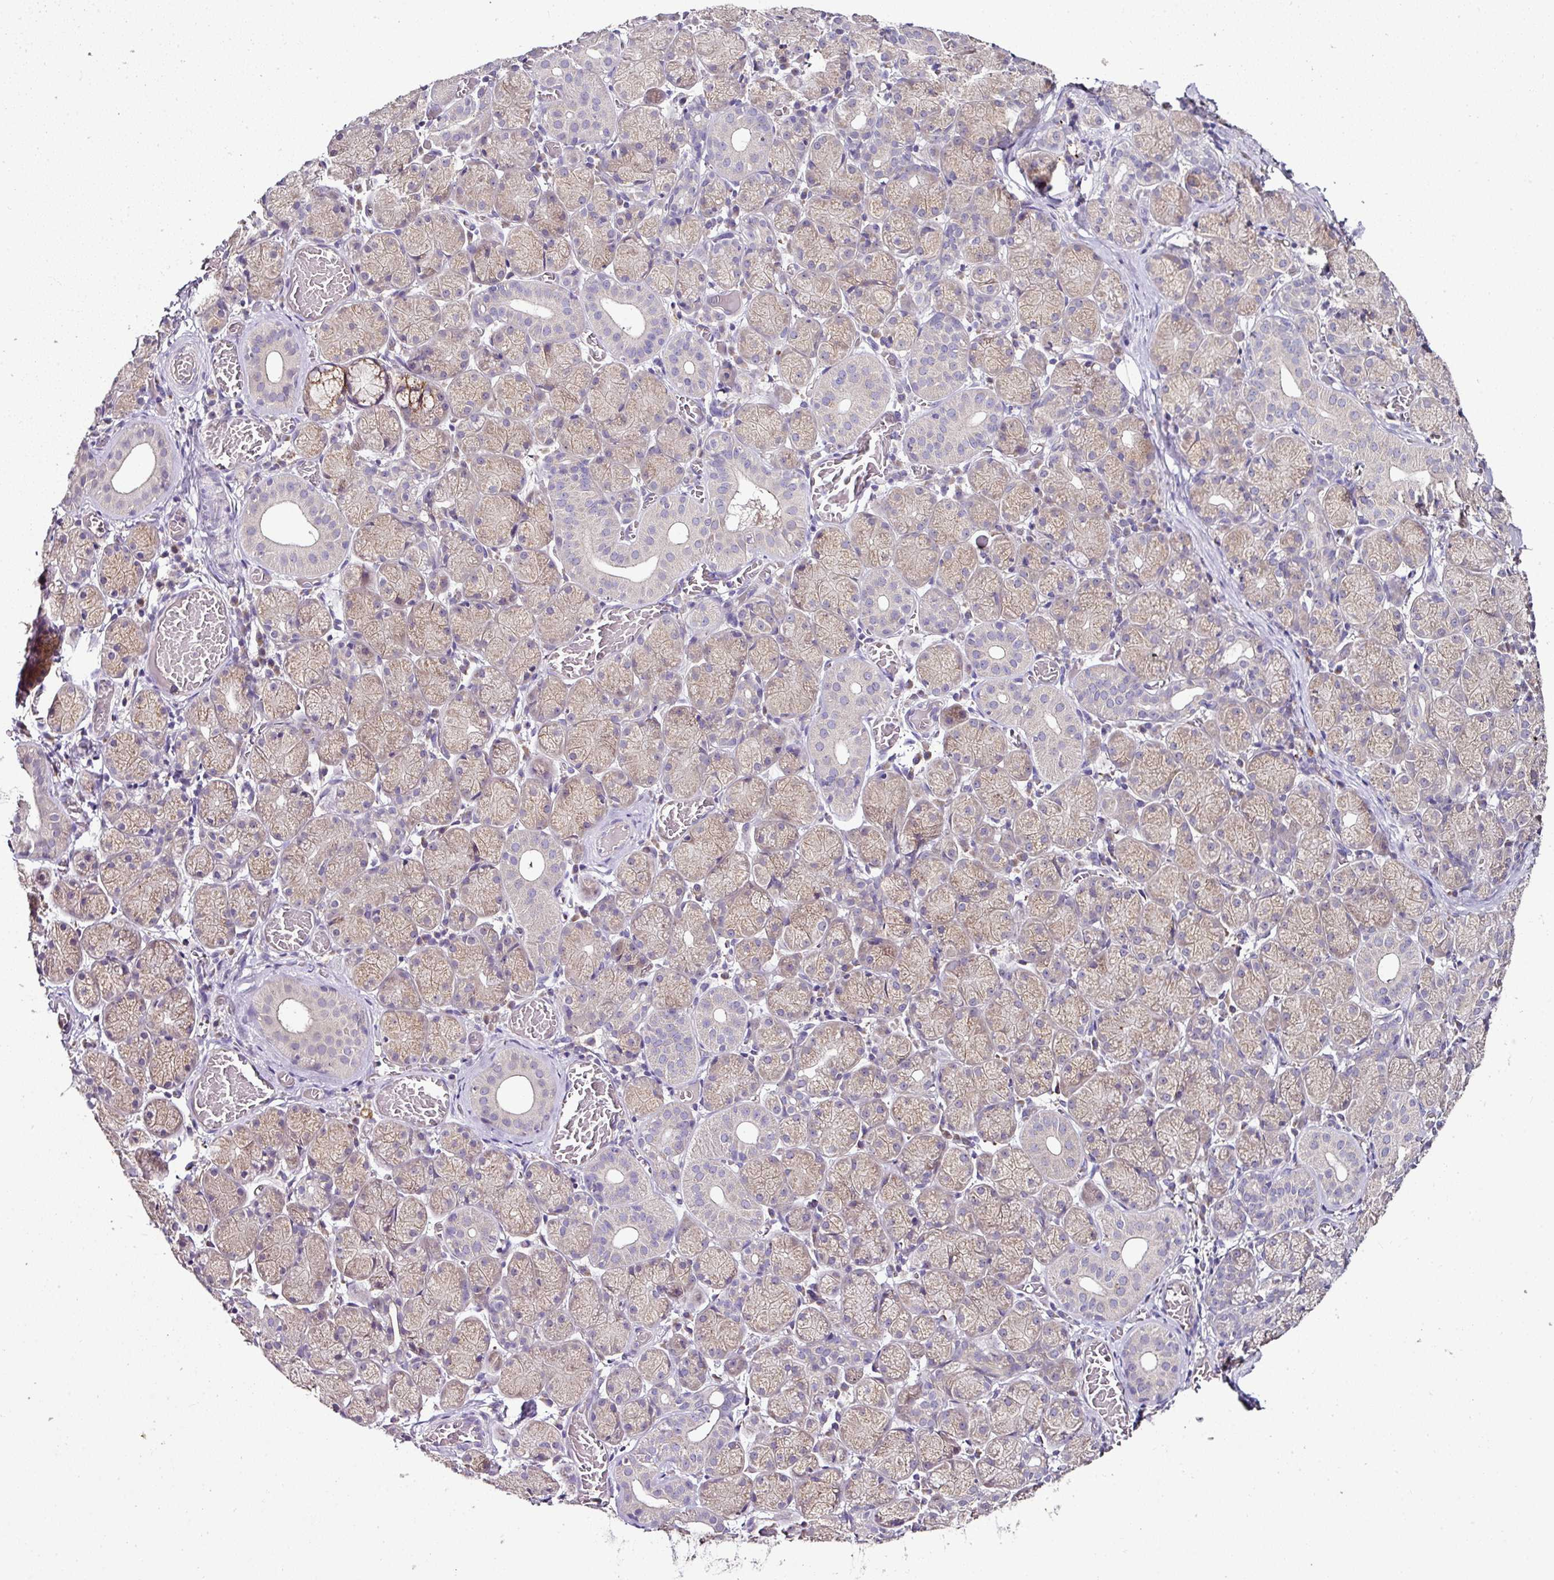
{"staining": {"intensity": "weak", "quantity": "25%-75%", "location": "cytoplasmic/membranous"}, "tissue": "salivary gland", "cell_type": "Glandular cells", "image_type": "normal", "snomed": [{"axis": "morphology", "description": "Normal tissue, NOS"}, {"axis": "topography", "description": "Salivary gland"}], "caption": "Protein analysis of benign salivary gland displays weak cytoplasmic/membranous staining in about 25%-75% of glandular cells. The staining is performed using DAB (3,3'-diaminobenzidine) brown chromogen to label protein expression. The nuclei are counter-stained blue using hematoxylin.", "gene": "SKIC2", "patient": {"sex": "female", "age": 24}}